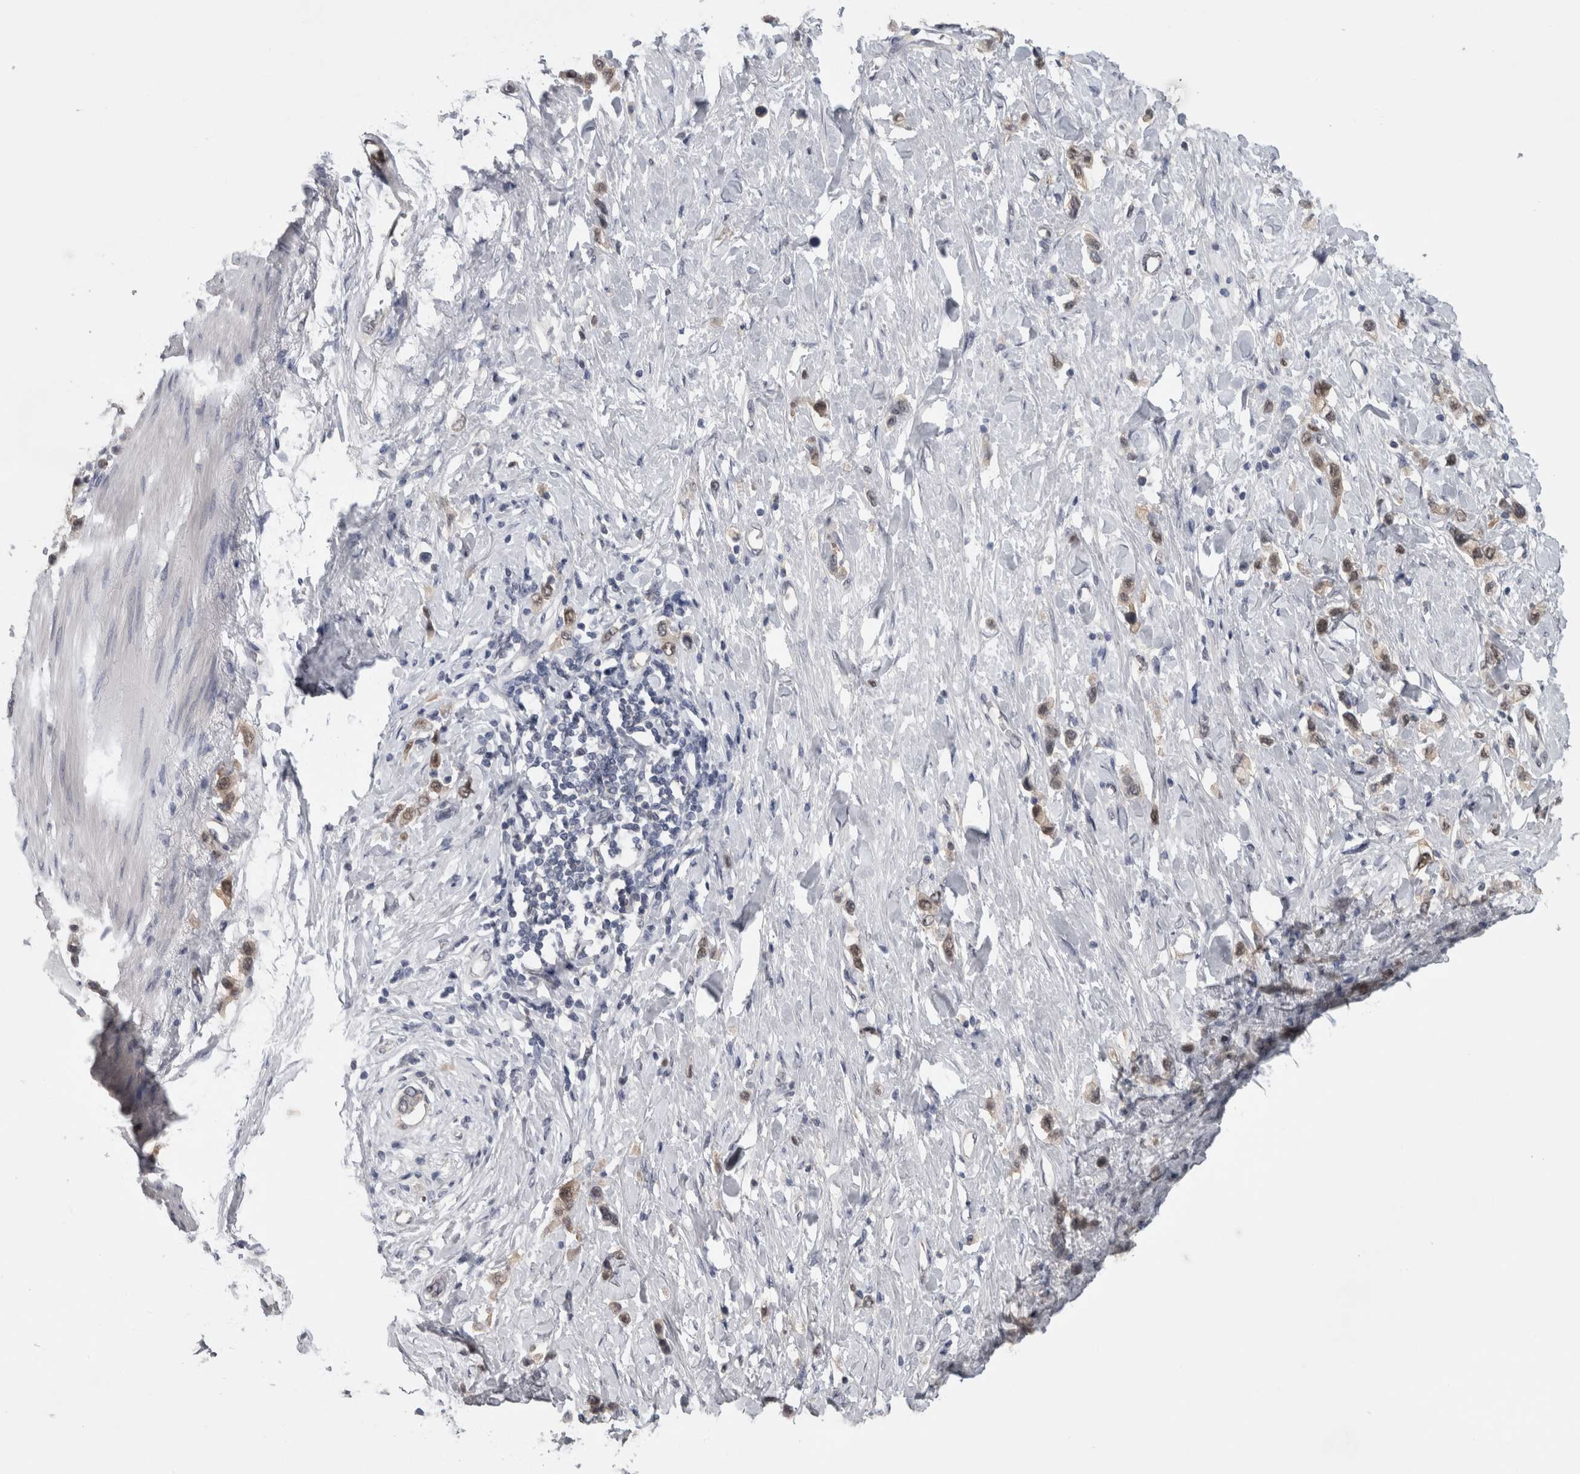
{"staining": {"intensity": "moderate", "quantity": ">75%", "location": "nuclear"}, "tissue": "stomach cancer", "cell_type": "Tumor cells", "image_type": "cancer", "snomed": [{"axis": "morphology", "description": "Adenocarcinoma, NOS"}, {"axis": "topography", "description": "Stomach"}], "caption": "Stomach adenocarcinoma tissue demonstrates moderate nuclear expression in approximately >75% of tumor cells, visualized by immunohistochemistry. The staining is performed using DAB (3,3'-diaminobenzidine) brown chromogen to label protein expression. The nuclei are counter-stained blue using hematoxylin.", "gene": "NAPRT", "patient": {"sex": "female", "age": 65}}